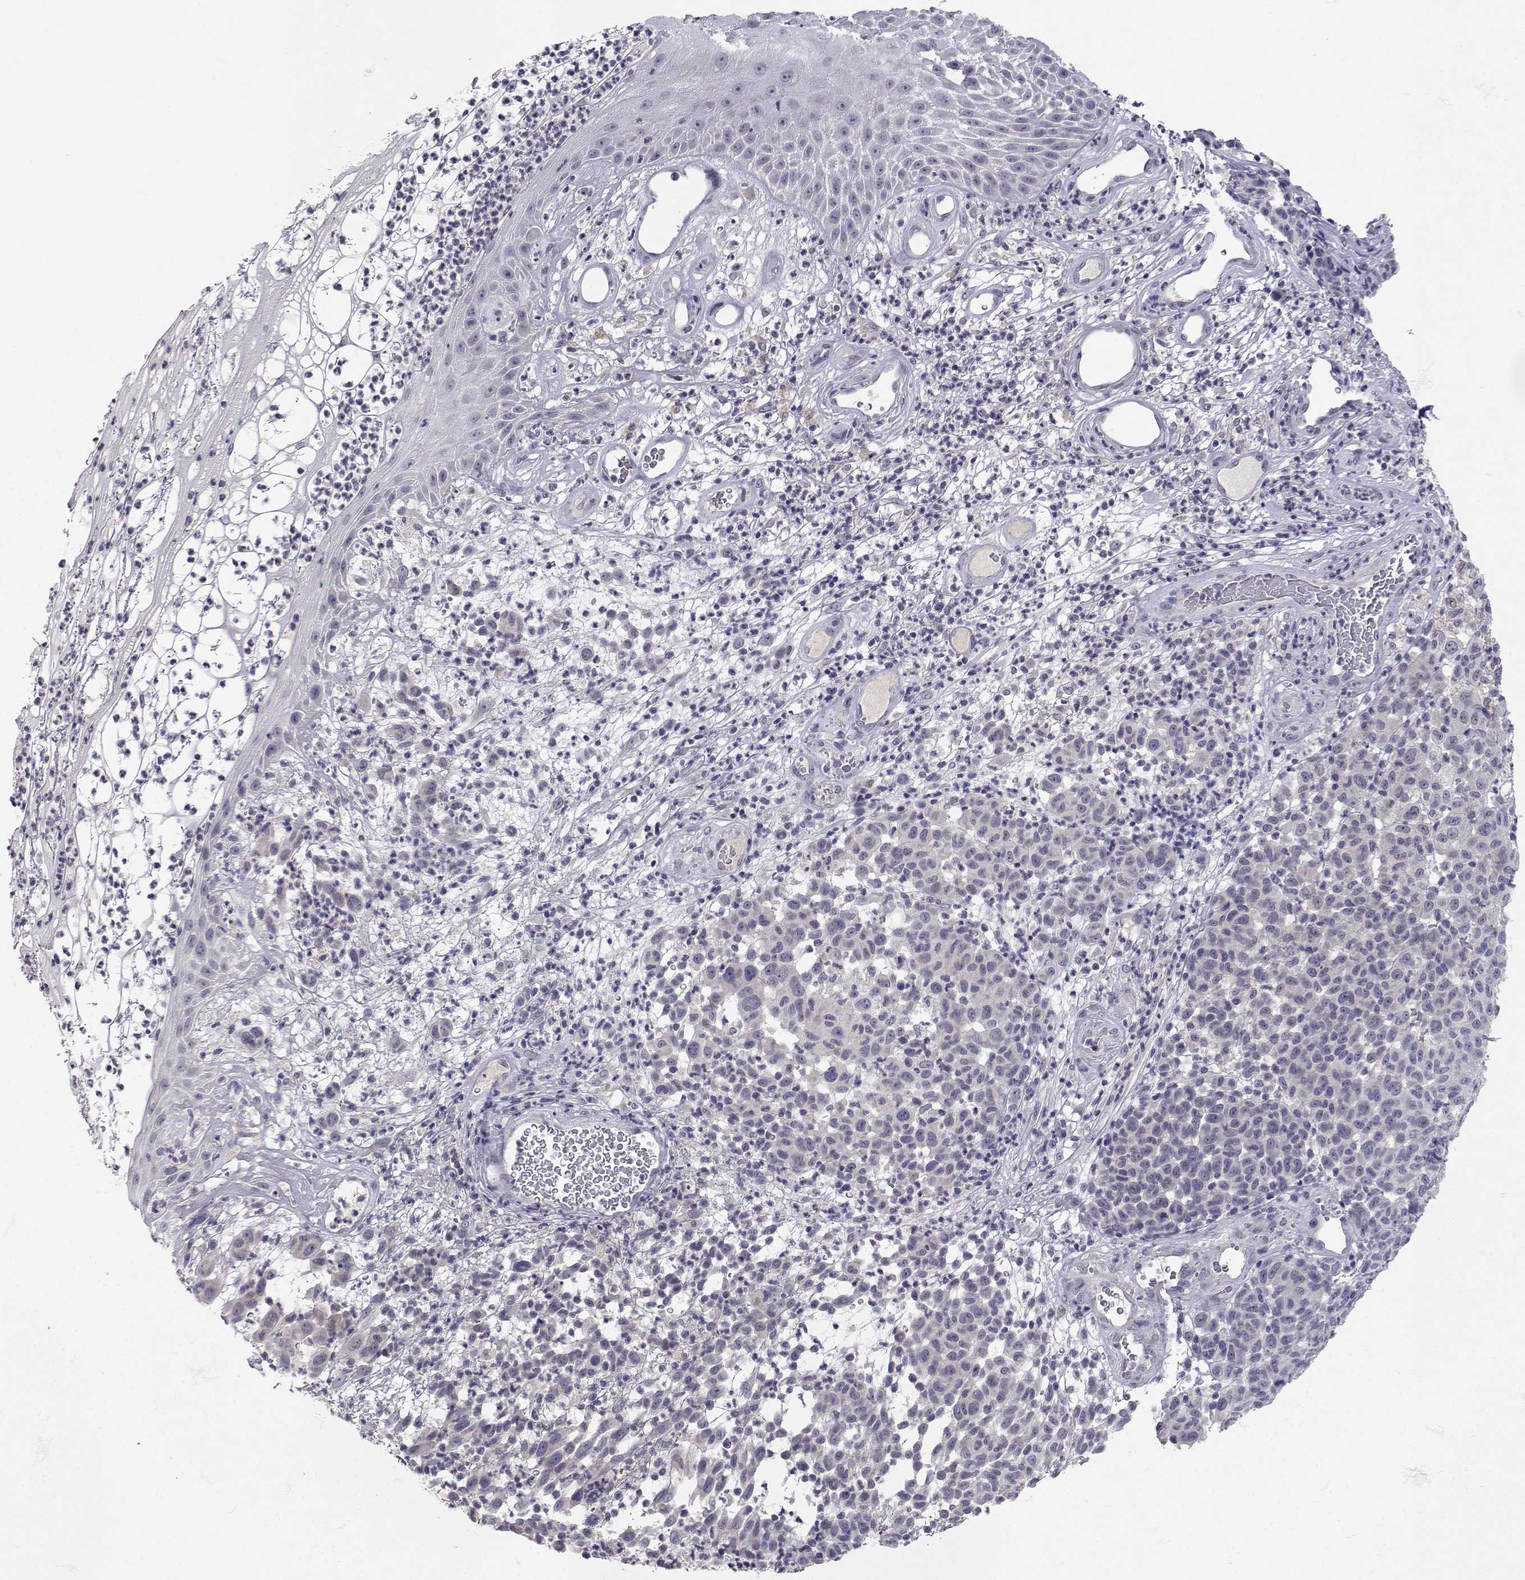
{"staining": {"intensity": "negative", "quantity": "none", "location": "none"}, "tissue": "melanoma", "cell_type": "Tumor cells", "image_type": "cancer", "snomed": [{"axis": "morphology", "description": "Malignant melanoma, NOS"}, {"axis": "topography", "description": "Skin"}], "caption": "Immunohistochemistry (IHC) image of neoplastic tissue: malignant melanoma stained with DAB demonstrates no significant protein positivity in tumor cells.", "gene": "SLC6A3", "patient": {"sex": "male", "age": 59}}